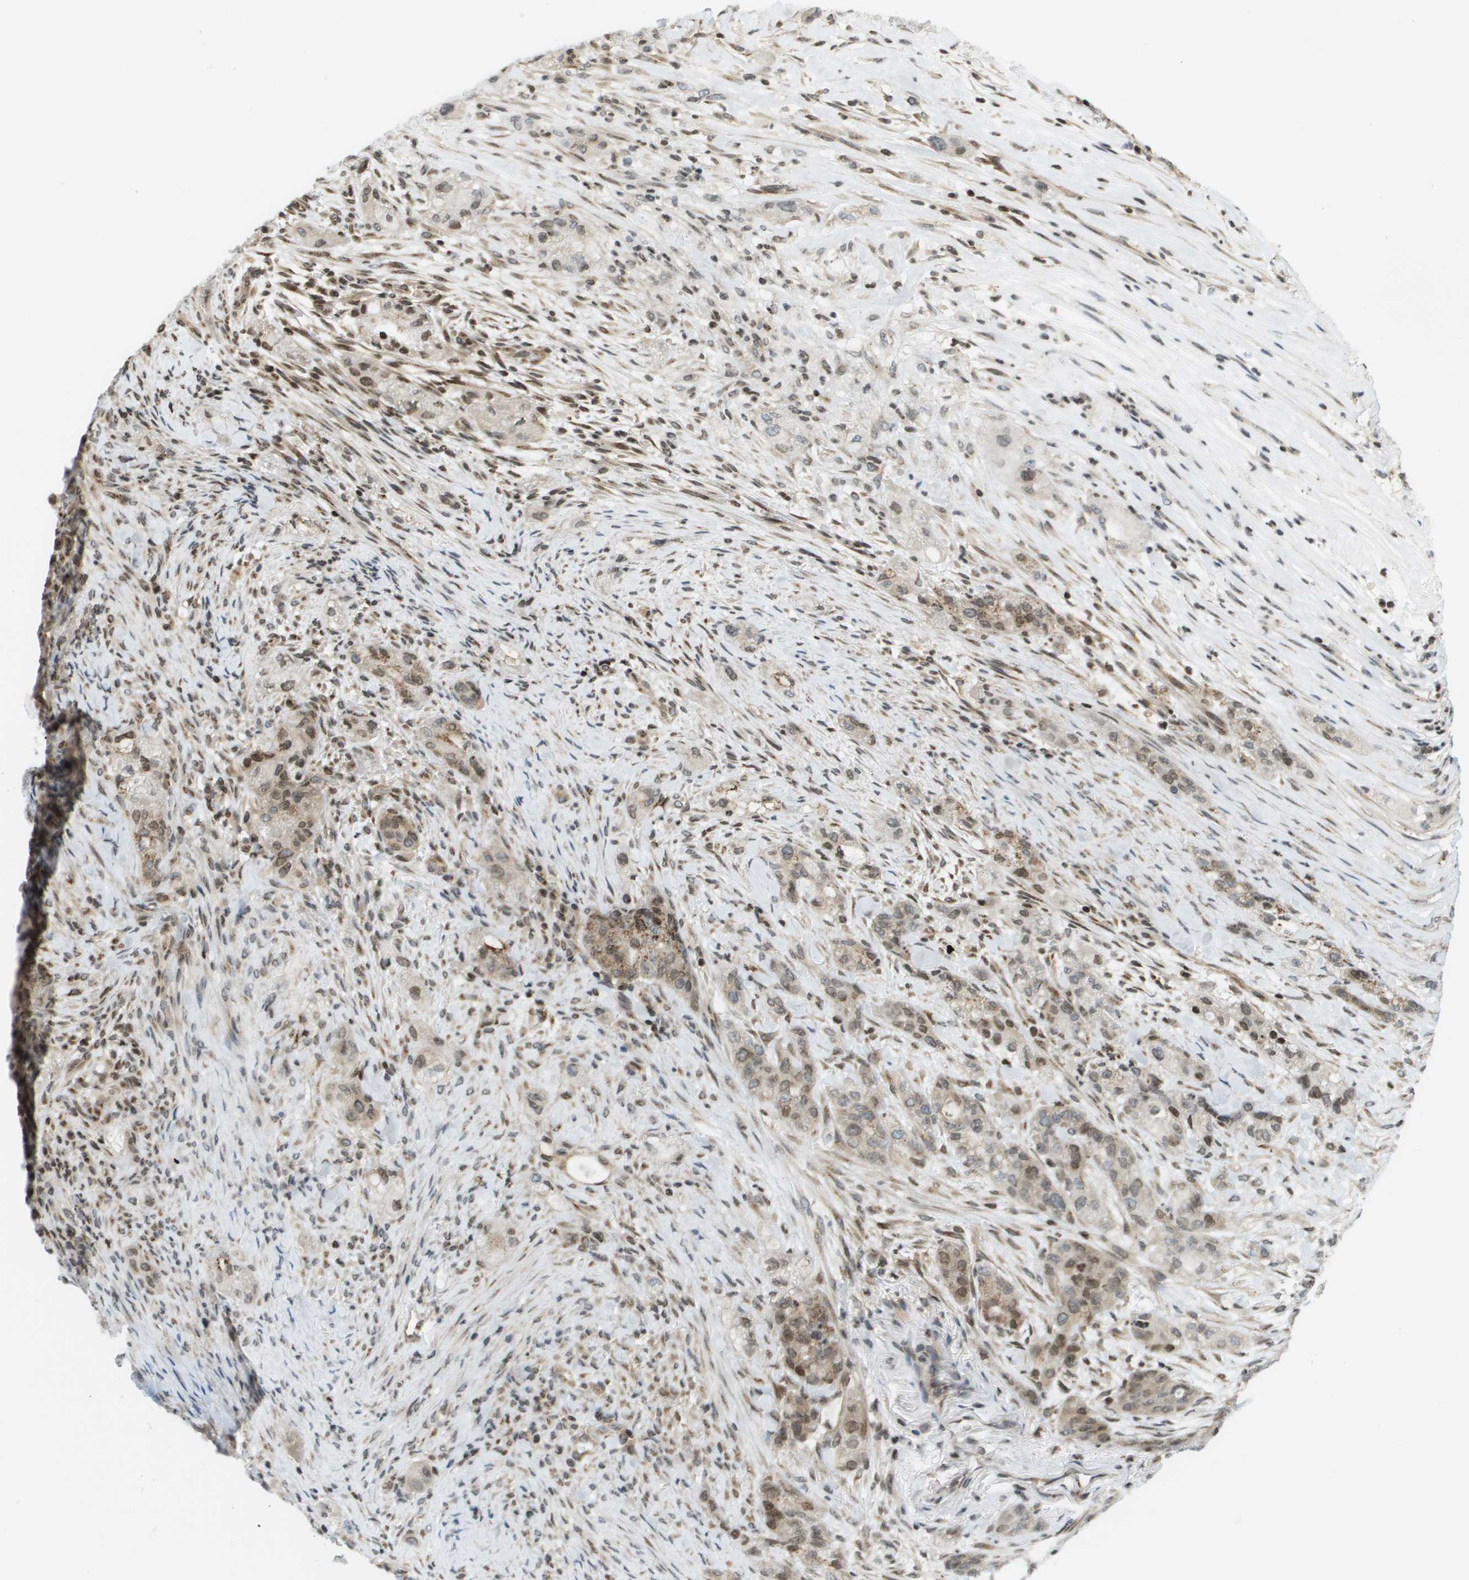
{"staining": {"intensity": "moderate", "quantity": "25%-75%", "location": "cytoplasmic/membranous,nuclear"}, "tissue": "pancreatic cancer", "cell_type": "Tumor cells", "image_type": "cancer", "snomed": [{"axis": "morphology", "description": "Adenocarcinoma, NOS"}, {"axis": "topography", "description": "Pancreas"}], "caption": "High-magnification brightfield microscopy of adenocarcinoma (pancreatic) stained with DAB (3,3'-diaminobenzidine) (brown) and counterstained with hematoxylin (blue). tumor cells exhibit moderate cytoplasmic/membranous and nuclear expression is identified in approximately25%-75% of cells.", "gene": "EVC", "patient": {"sex": "female", "age": 78}}